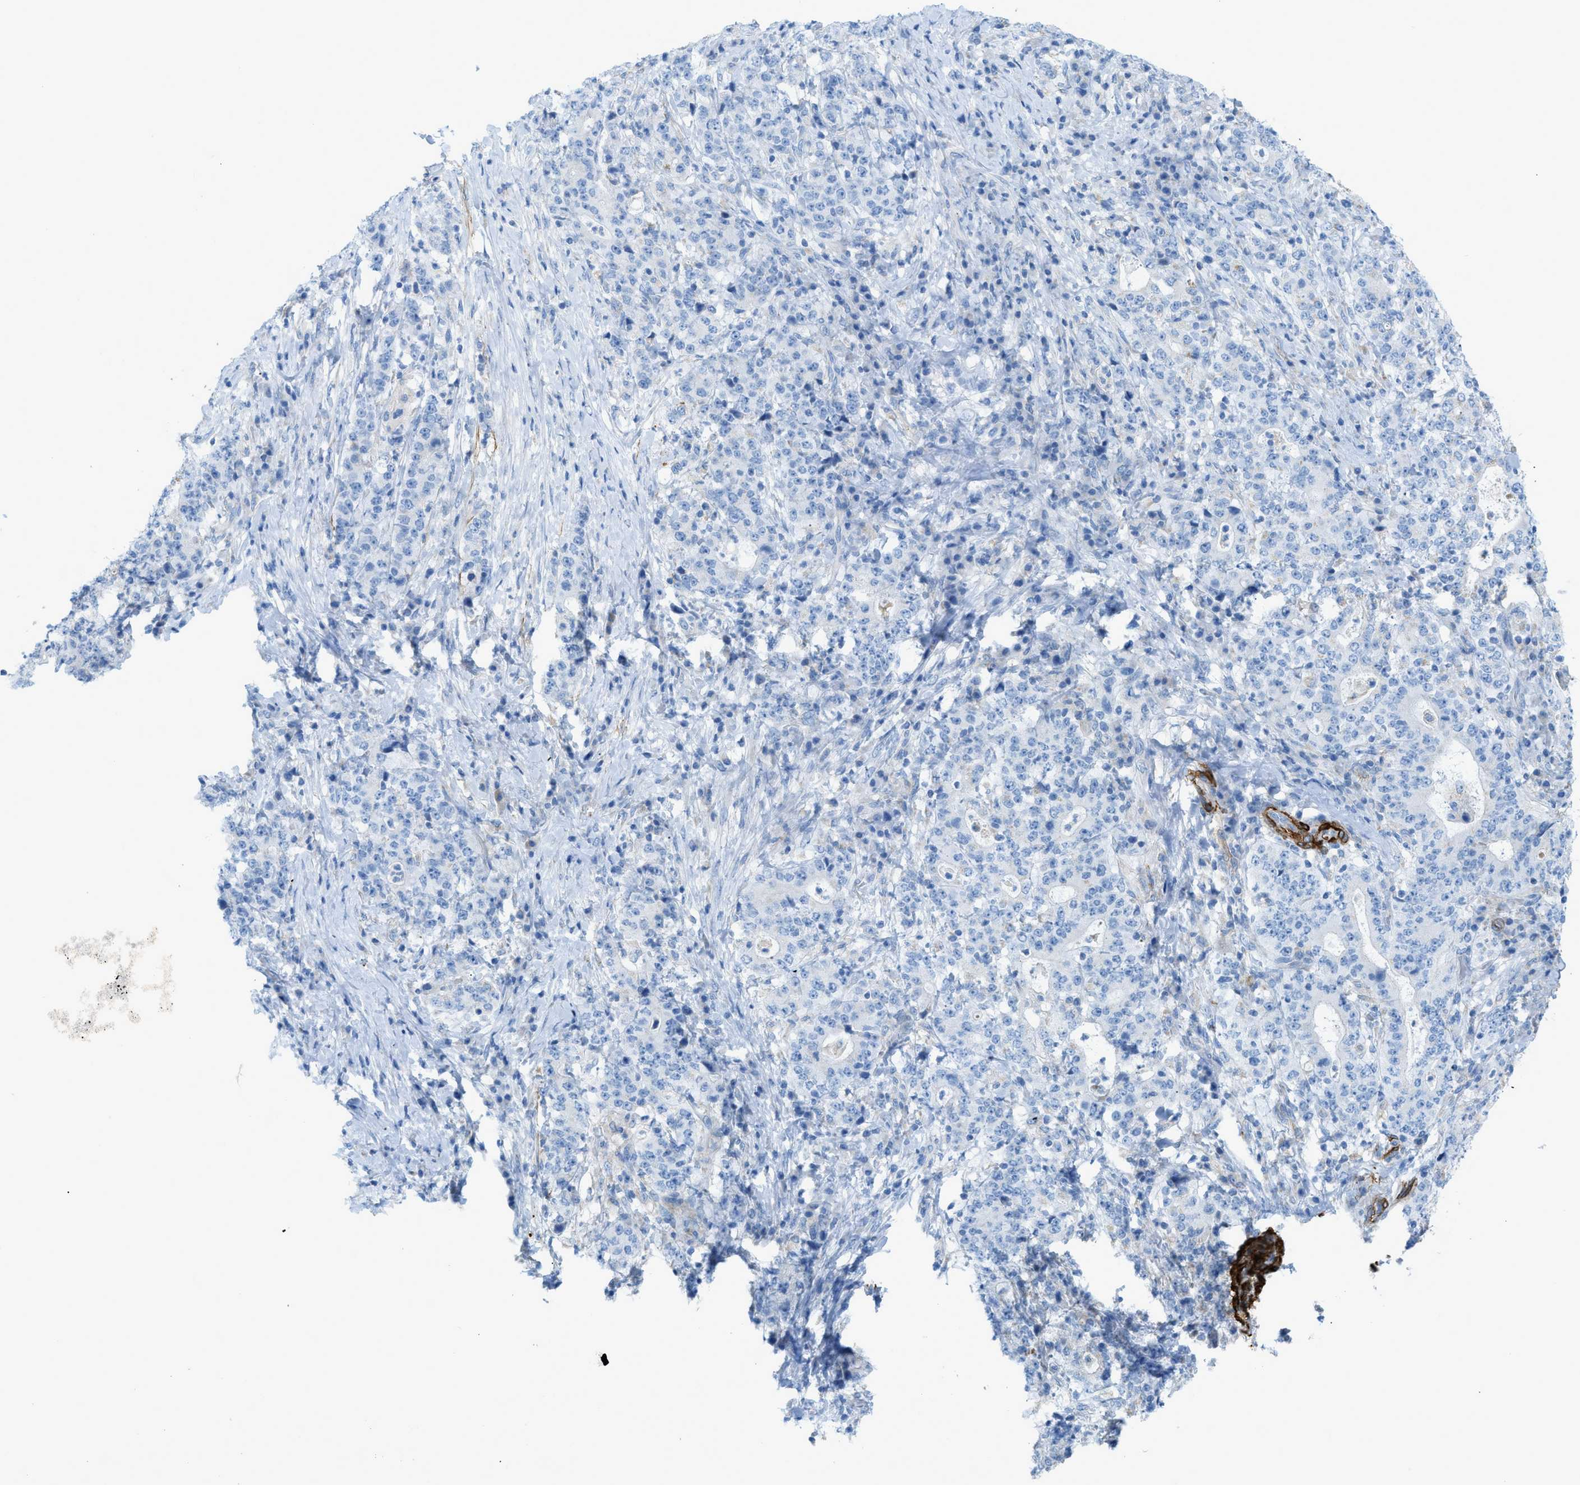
{"staining": {"intensity": "negative", "quantity": "none", "location": "none"}, "tissue": "stomach cancer", "cell_type": "Tumor cells", "image_type": "cancer", "snomed": [{"axis": "morphology", "description": "Normal tissue, NOS"}, {"axis": "morphology", "description": "Adenocarcinoma, NOS"}, {"axis": "topography", "description": "Stomach, upper"}, {"axis": "topography", "description": "Stomach"}], "caption": "A histopathology image of human stomach cancer is negative for staining in tumor cells.", "gene": "MYH11", "patient": {"sex": "male", "age": 59}}